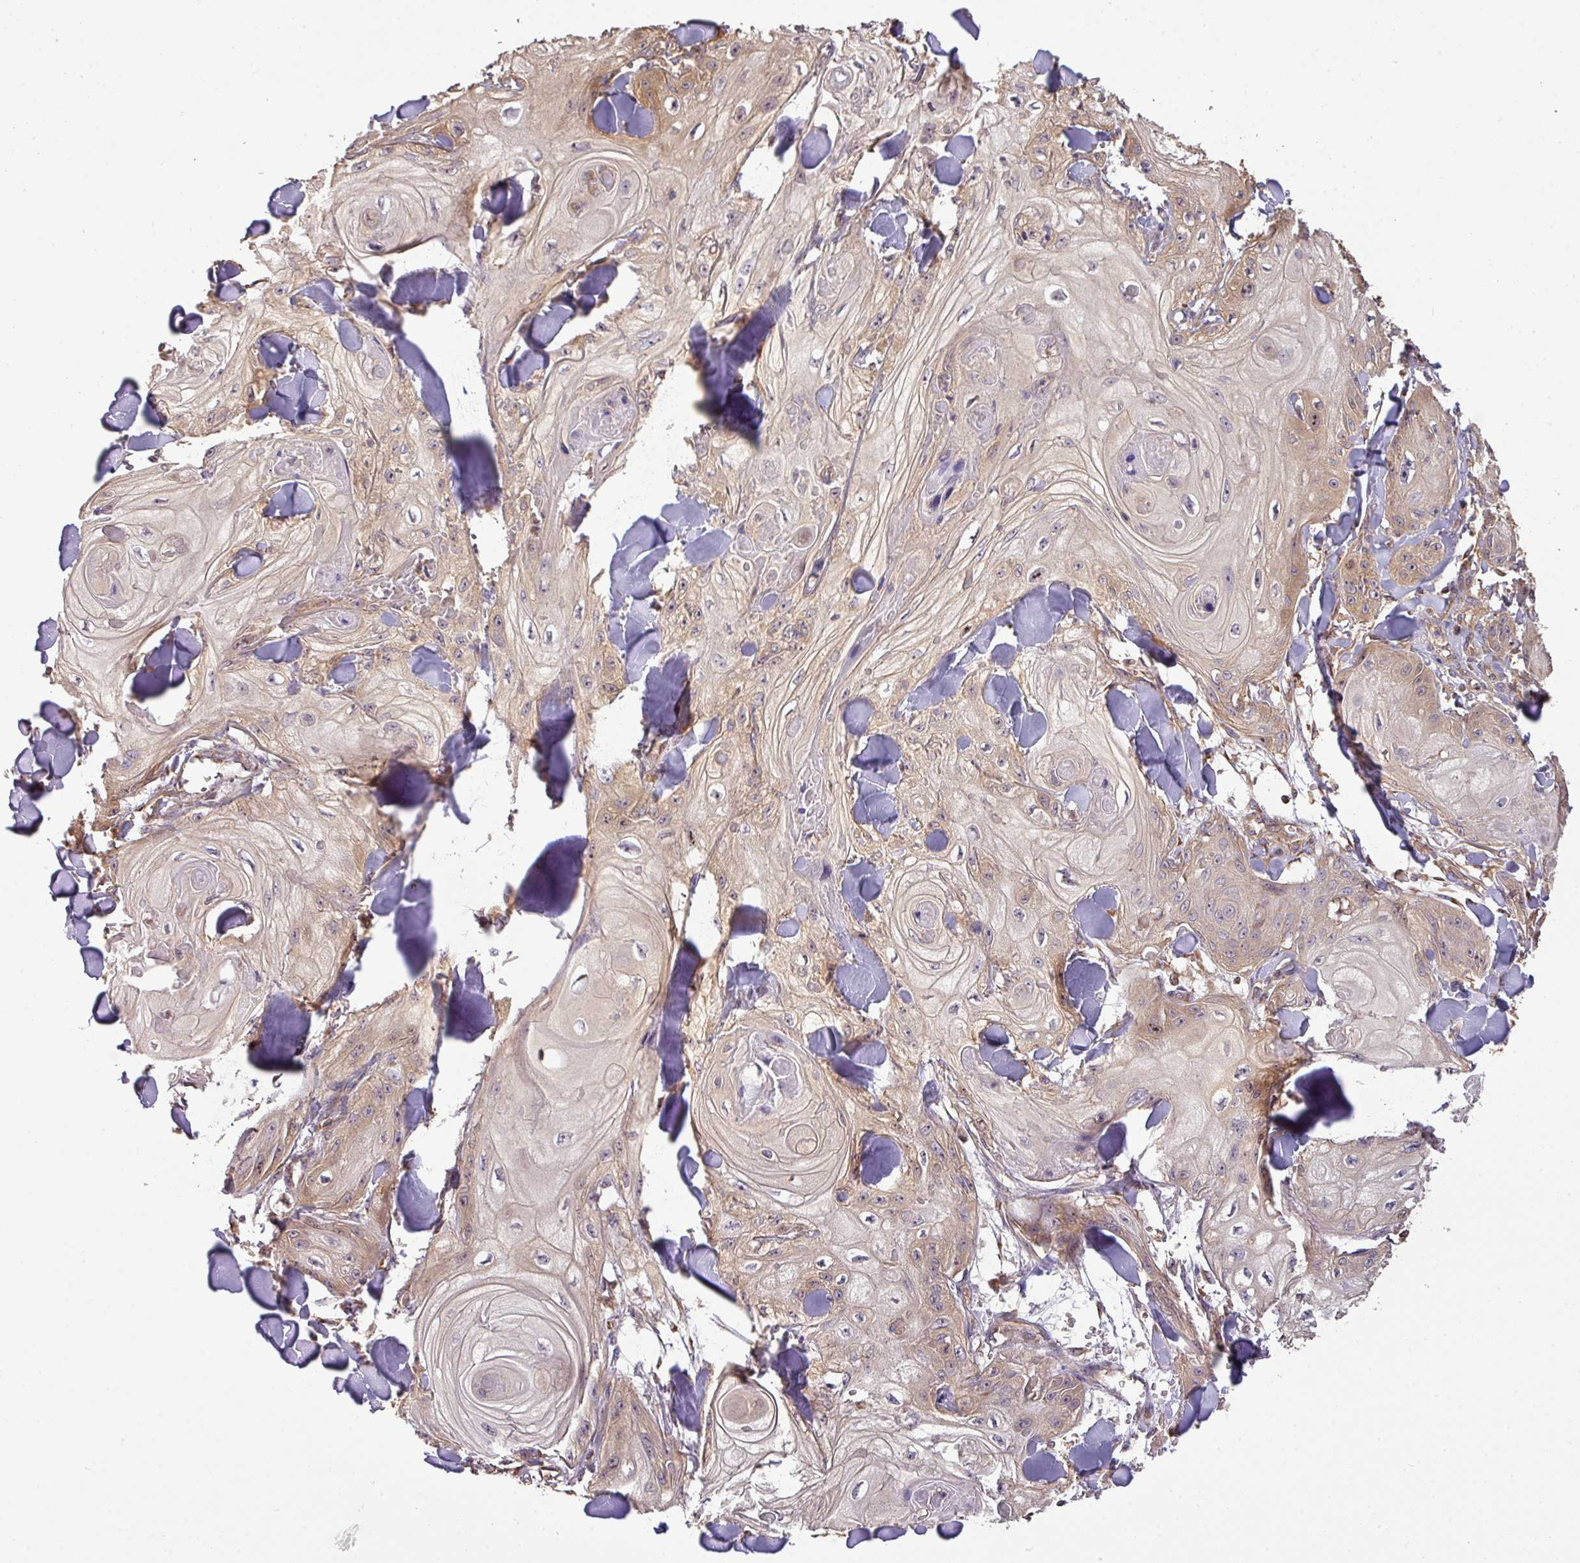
{"staining": {"intensity": "moderate", "quantity": "<25%", "location": "cytoplasmic/membranous,nuclear"}, "tissue": "skin cancer", "cell_type": "Tumor cells", "image_type": "cancer", "snomed": [{"axis": "morphology", "description": "Squamous cell carcinoma, NOS"}, {"axis": "topography", "description": "Skin"}], "caption": "Immunohistochemical staining of squamous cell carcinoma (skin) exhibits low levels of moderate cytoplasmic/membranous and nuclear expression in approximately <25% of tumor cells. (Brightfield microscopy of DAB IHC at high magnification).", "gene": "VENTX", "patient": {"sex": "male", "age": 74}}